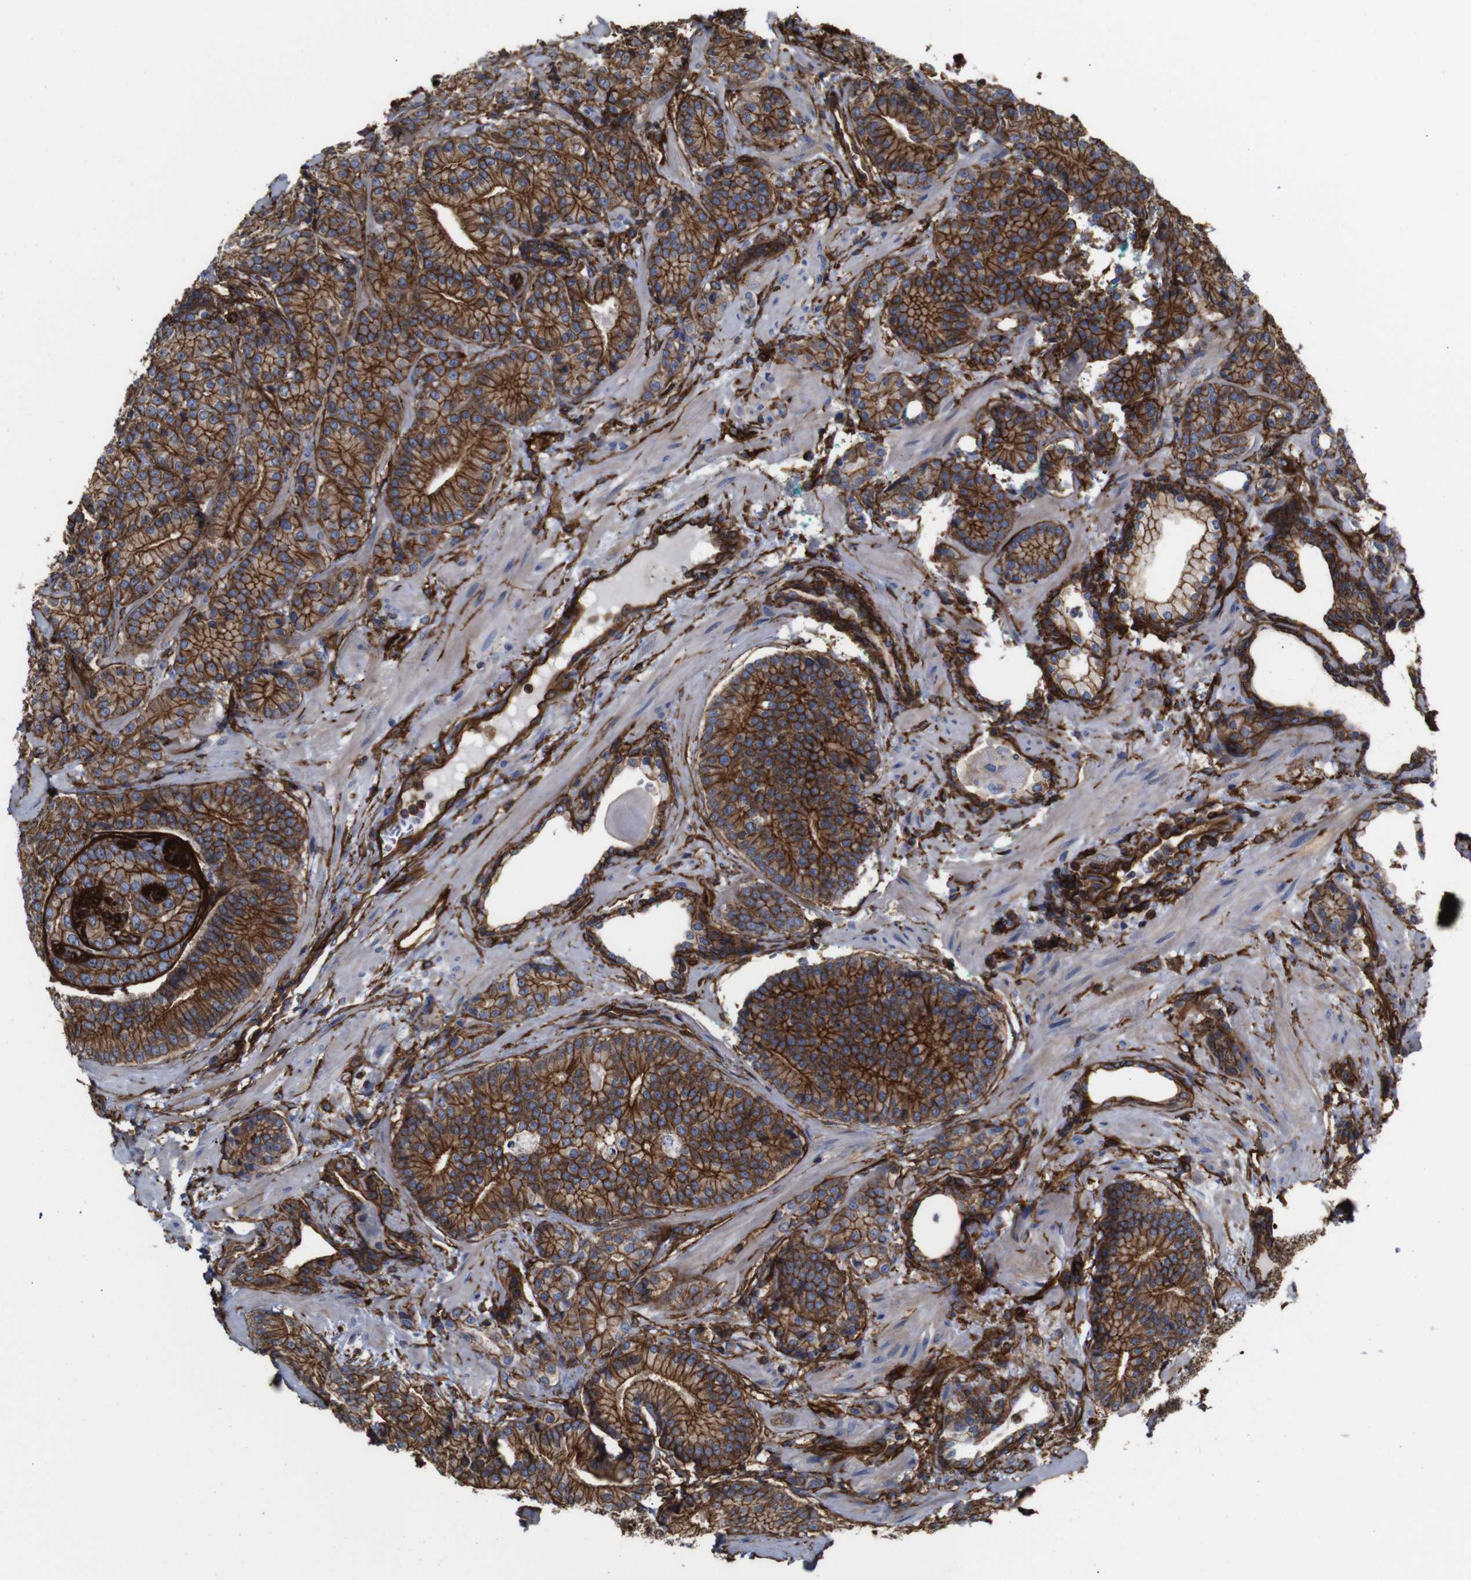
{"staining": {"intensity": "moderate", "quantity": ">75%", "location": "cytoplasmic/membranous"}, "tissue": "prostate cancer", "cell_type": "Tumor cells", "image_type": "cancer", "snomed": [{"axis": "morphology", "description": "Adenocarcinoma, High grade"}, {"axis": "topography", "description": "Prostate"}], "caption": "Protein staining of prostate cancer (adenocarcinoma (high-grade)) tissue displays moderate cytoplasmic/membranous positivity in about >75% of tumor cells. Using DAB (brown) and hematoxylin (blue) stains, captured at high magnification using brightfield microscopy.", "gene": "SPTBN1", "patient": {"sex": "male", "age": 61}}